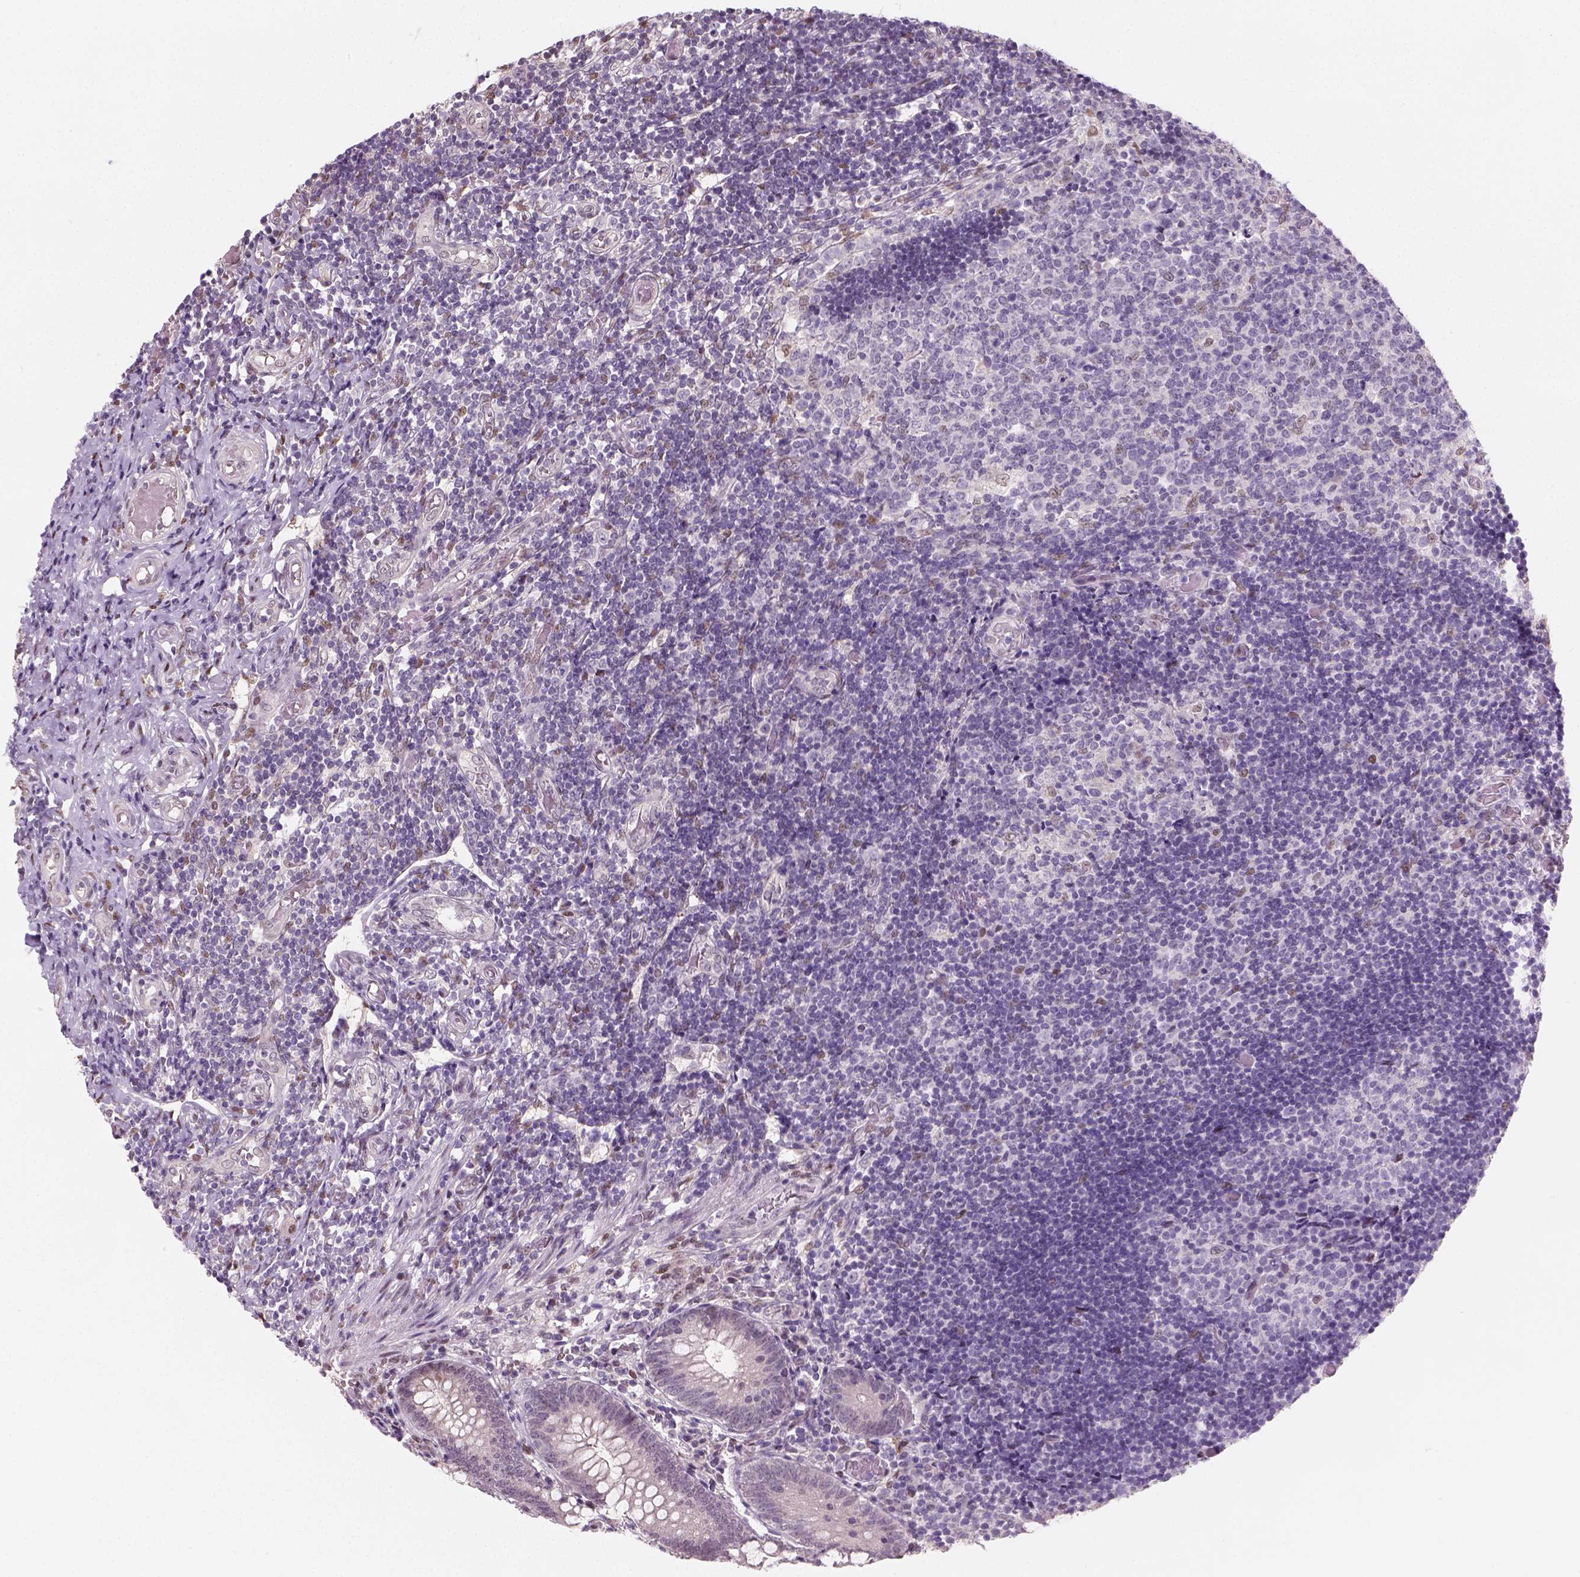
{"staining": {"intensity": "negative", "quantity": "none", "location": "none"}, "tissue": "appendix", "cell_type": "Glandular cells", "image_type": "normal", "snomed": [{"axis": "morphology", "description": "Normal tissue, NOS"}, {"axis": "topography", "description": "Appendix"}], "caption": "High power microscopy image of an immunohistochemistry (IHC) image of benign appendix, revealing no significant expression in glandular cells.", "gene": "C1orf112", "patient": {"sex": "female", "age": 32}}